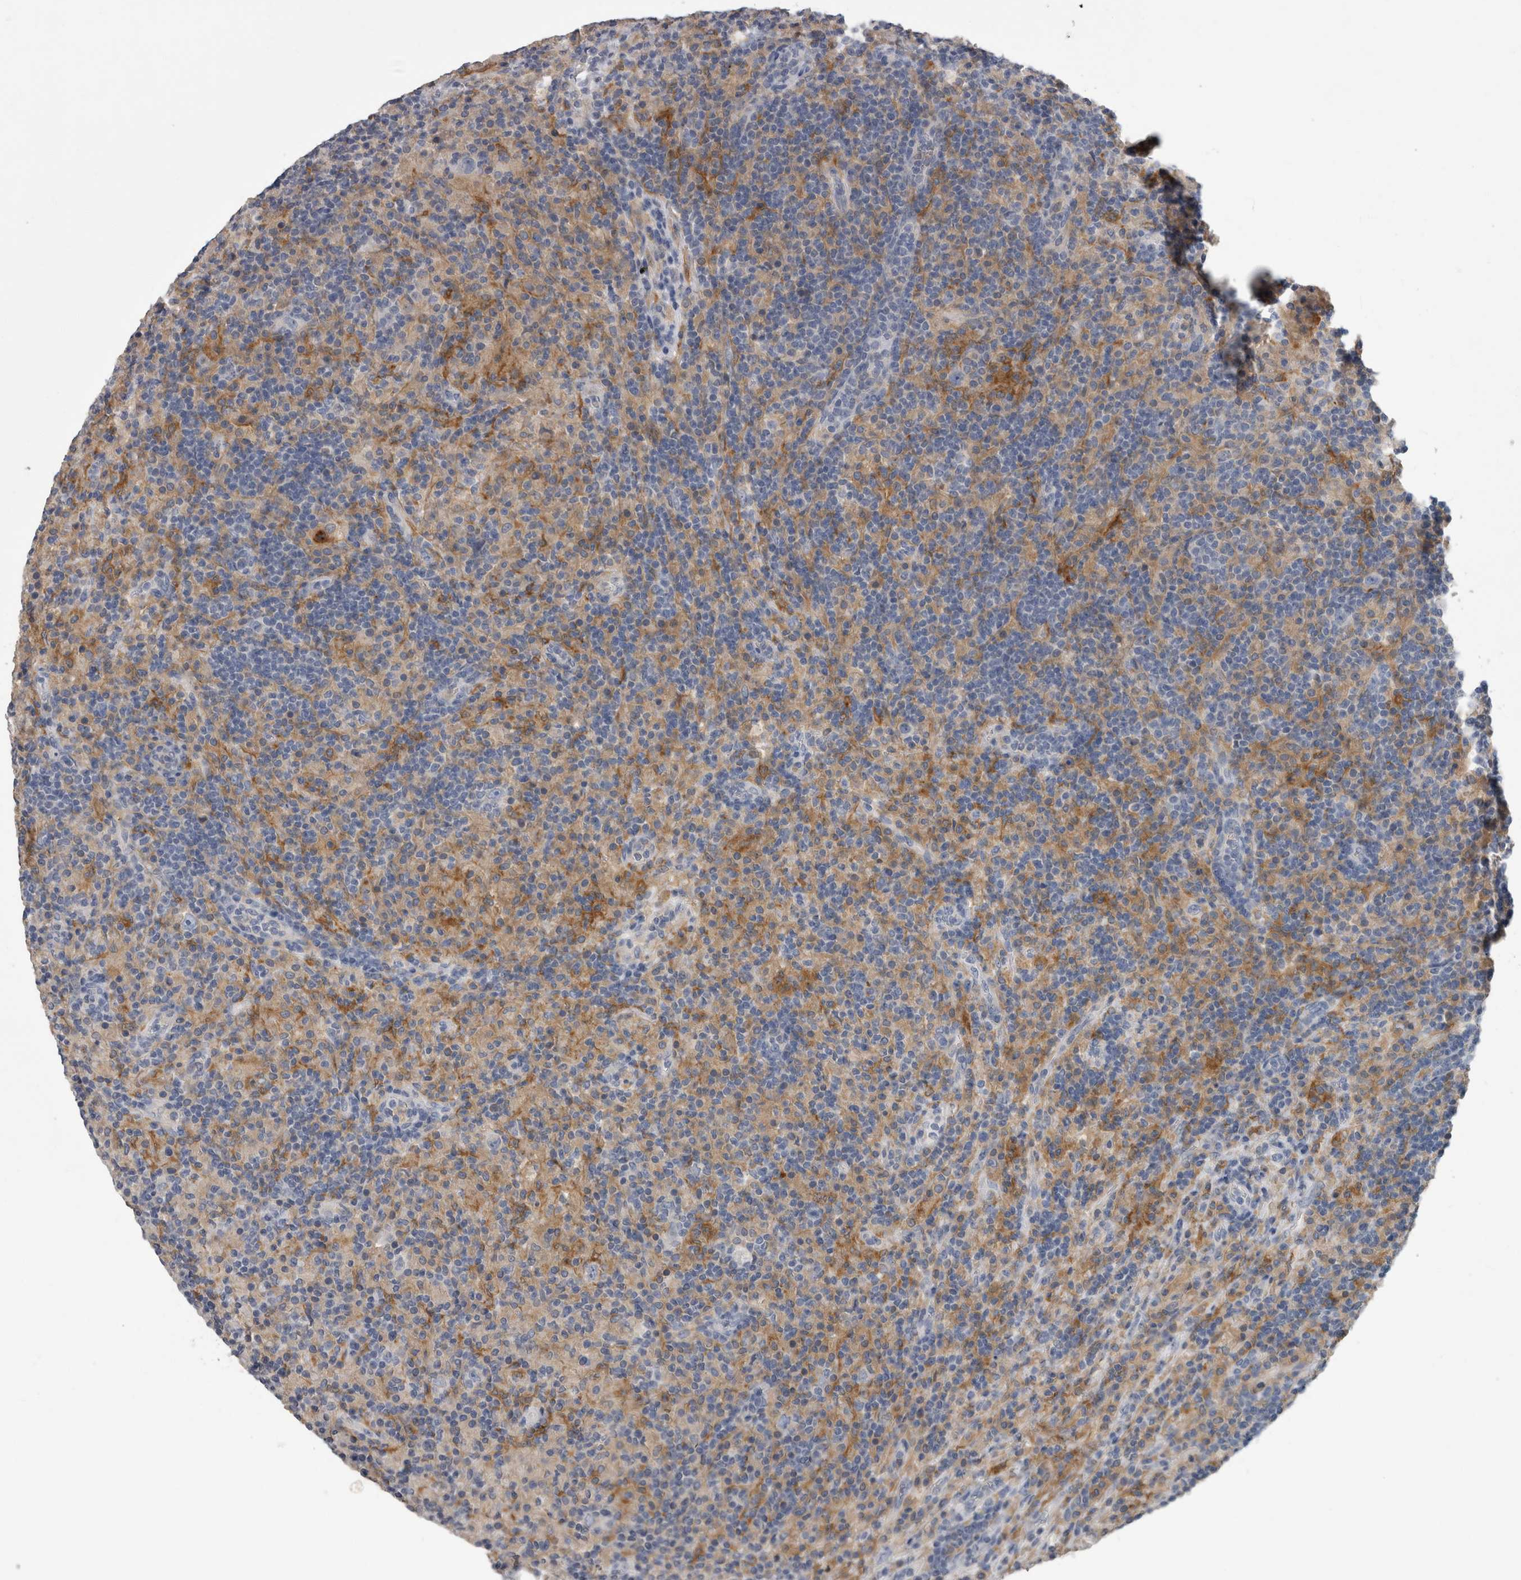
{"staining": {"intensity": "negative", "quantity": "none", "location": "none"}, "tissue": "lymphoma", "cell_type": "Tumor cells", "image_type": "cancer", "snomed": [{"axis": "morphology", "description": "Hodgkin's disease, NOS"}, {"axis": "topography", "description": "Lymph node"}], "caption": "IHC histopathology image of neoplastic tissue: Hodgkin's disease stained with DAB exhibits no significant protein positivity in tumor cells.", "gene": "EFEMP2", "patient": {"sex": "male", "age": 70}}